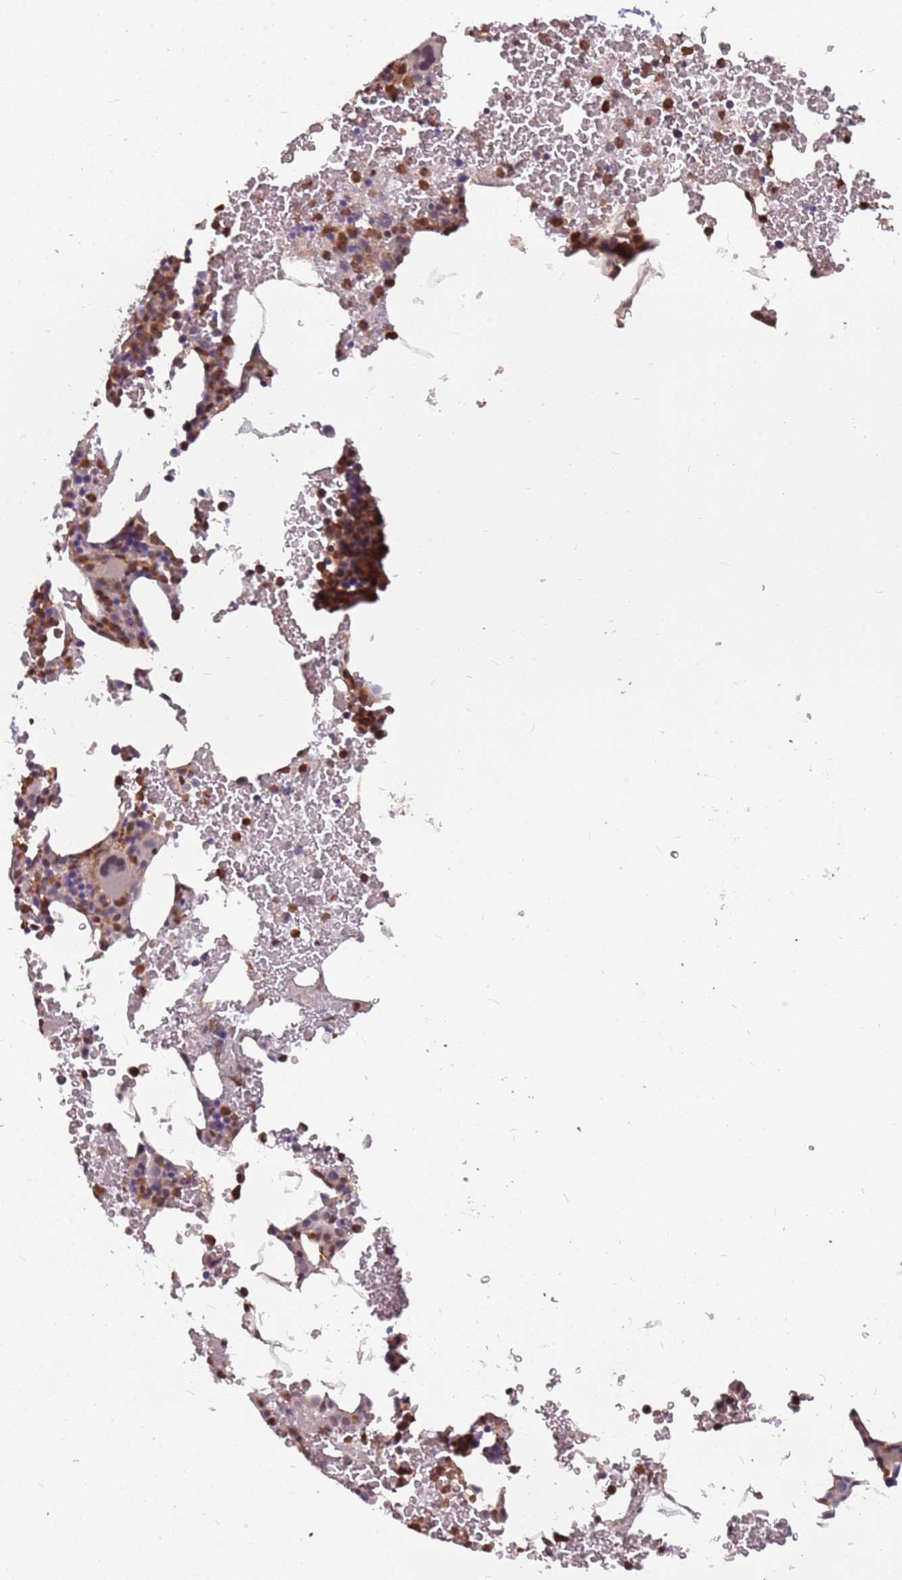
{"staining": {"intensity": "moderate", "quantity": "<25%", "location": "cytoplasmic/membranous,nuclear"}, "tissue": "bone marrow", "cell_type": "Hematopoietic cells", "image_type": "normal", "snomed": [{"axis": "morphology", "description": "Normal tissue, NOS"}, {"axis": "morphology", "description": "Inflammation, NOS"}, {"axis": "topography", "description": "Bone marrow"}], "caption": "Immunohistochemistry photomicrograph of normal bone marrow: bone marrow stained using IHC displays low levels of moderate protein expression localized specifically in the cytoplasmic/membranous,nuclear of hematopoietic cells, appearing as a cytoplasmic/membranous,nuclear brown color.", "gene": "GBP2", "patient": {"sex": "female", "age": 78}}